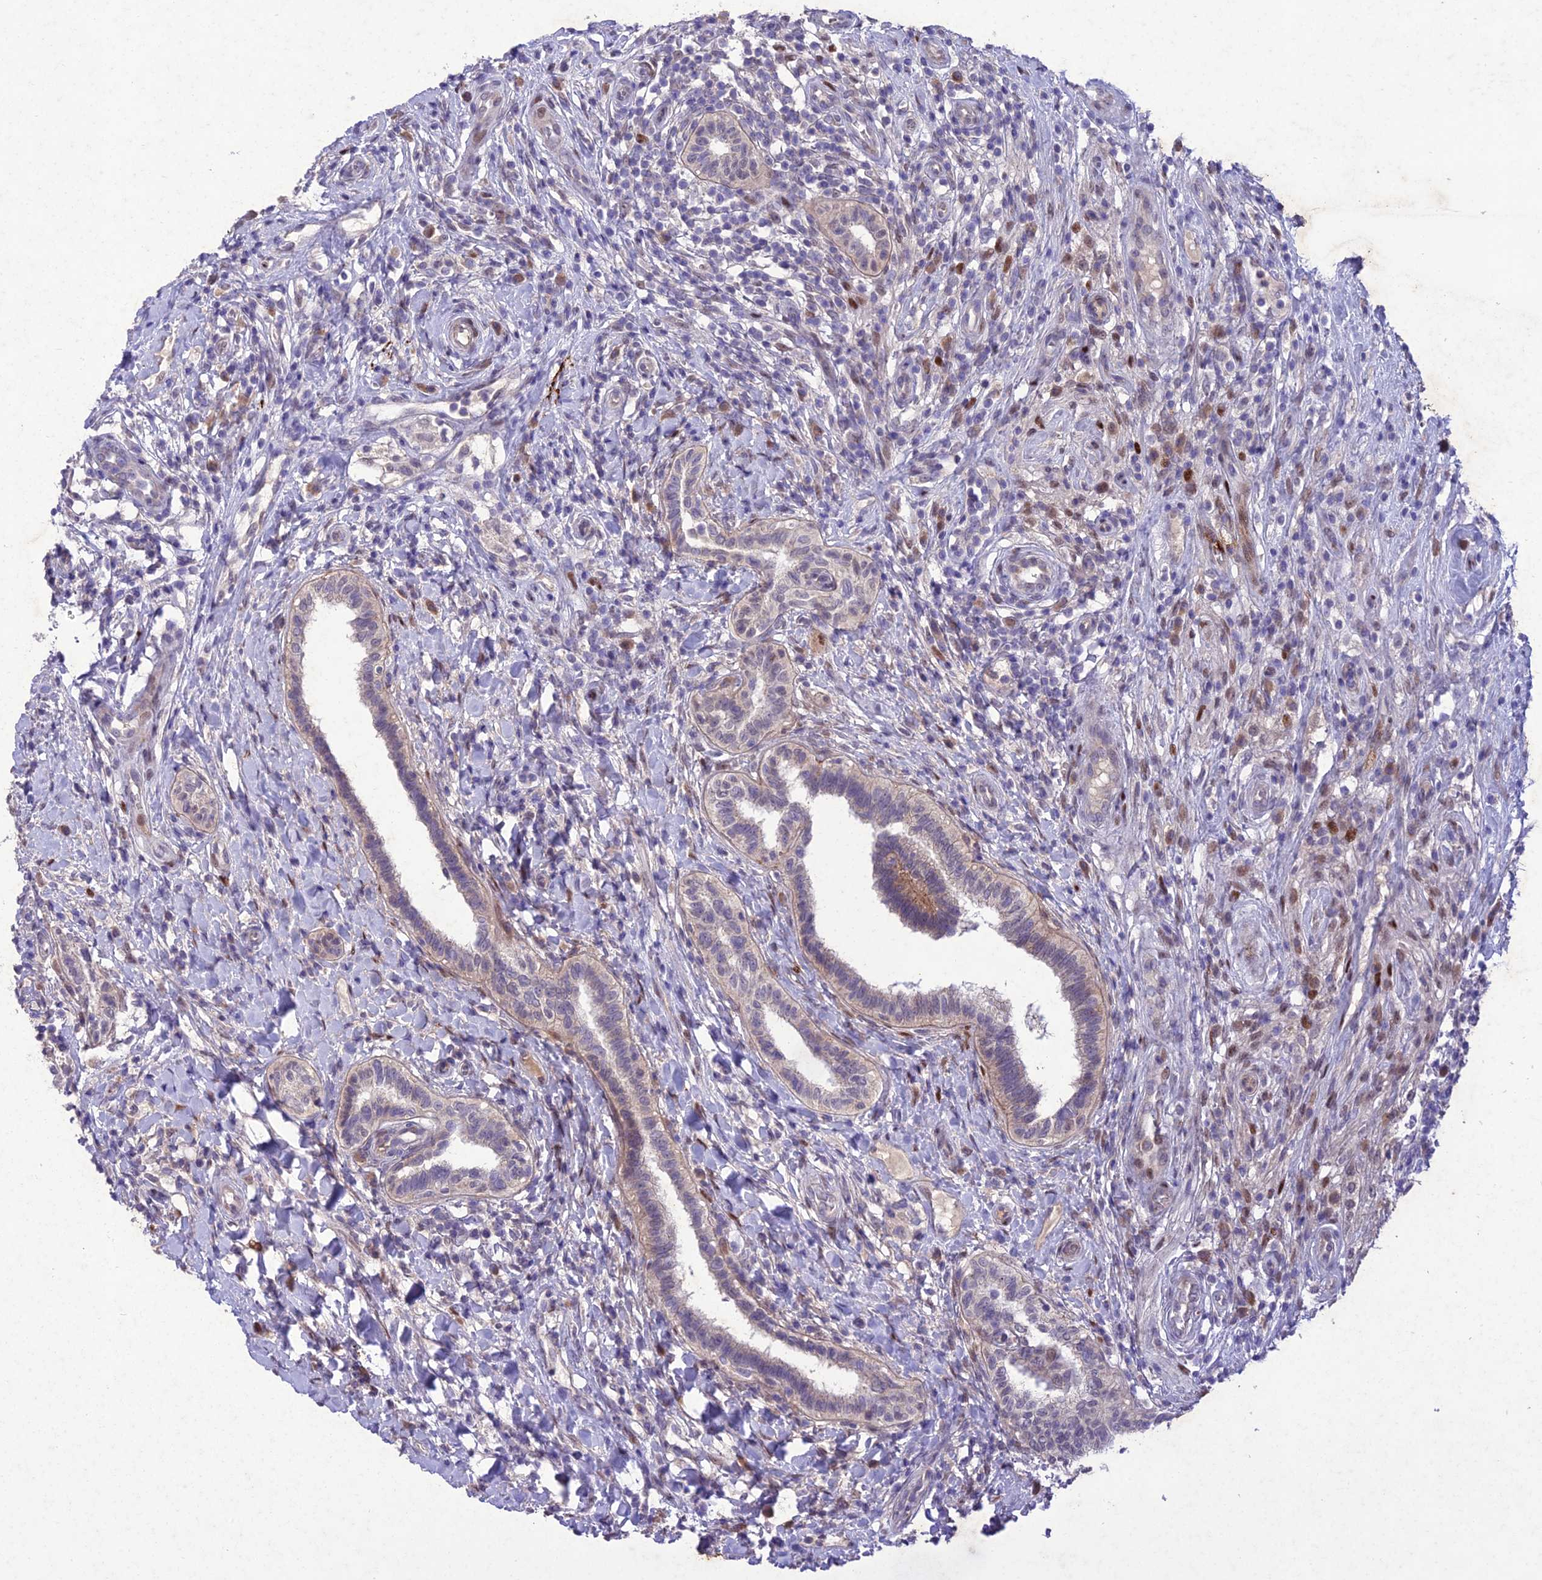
{"staining": {"intensity": "negative", "quantity": "none", "location": "none"}, "tissue": "testis cancer", "cell_type": "Tumor cells", "image_type": "cancer", "snomed": [{"axis": "morphology", "description": "Seminoma, NOS"}, {"axis": "topography", "description": "Testis"}], "caption": "IHC image of testis cancer stained for a protein (brown), which exhibits no expression in tumor cells.", "gene": "ANKRD52", "patient": {"sex": "male", "age": 49}}